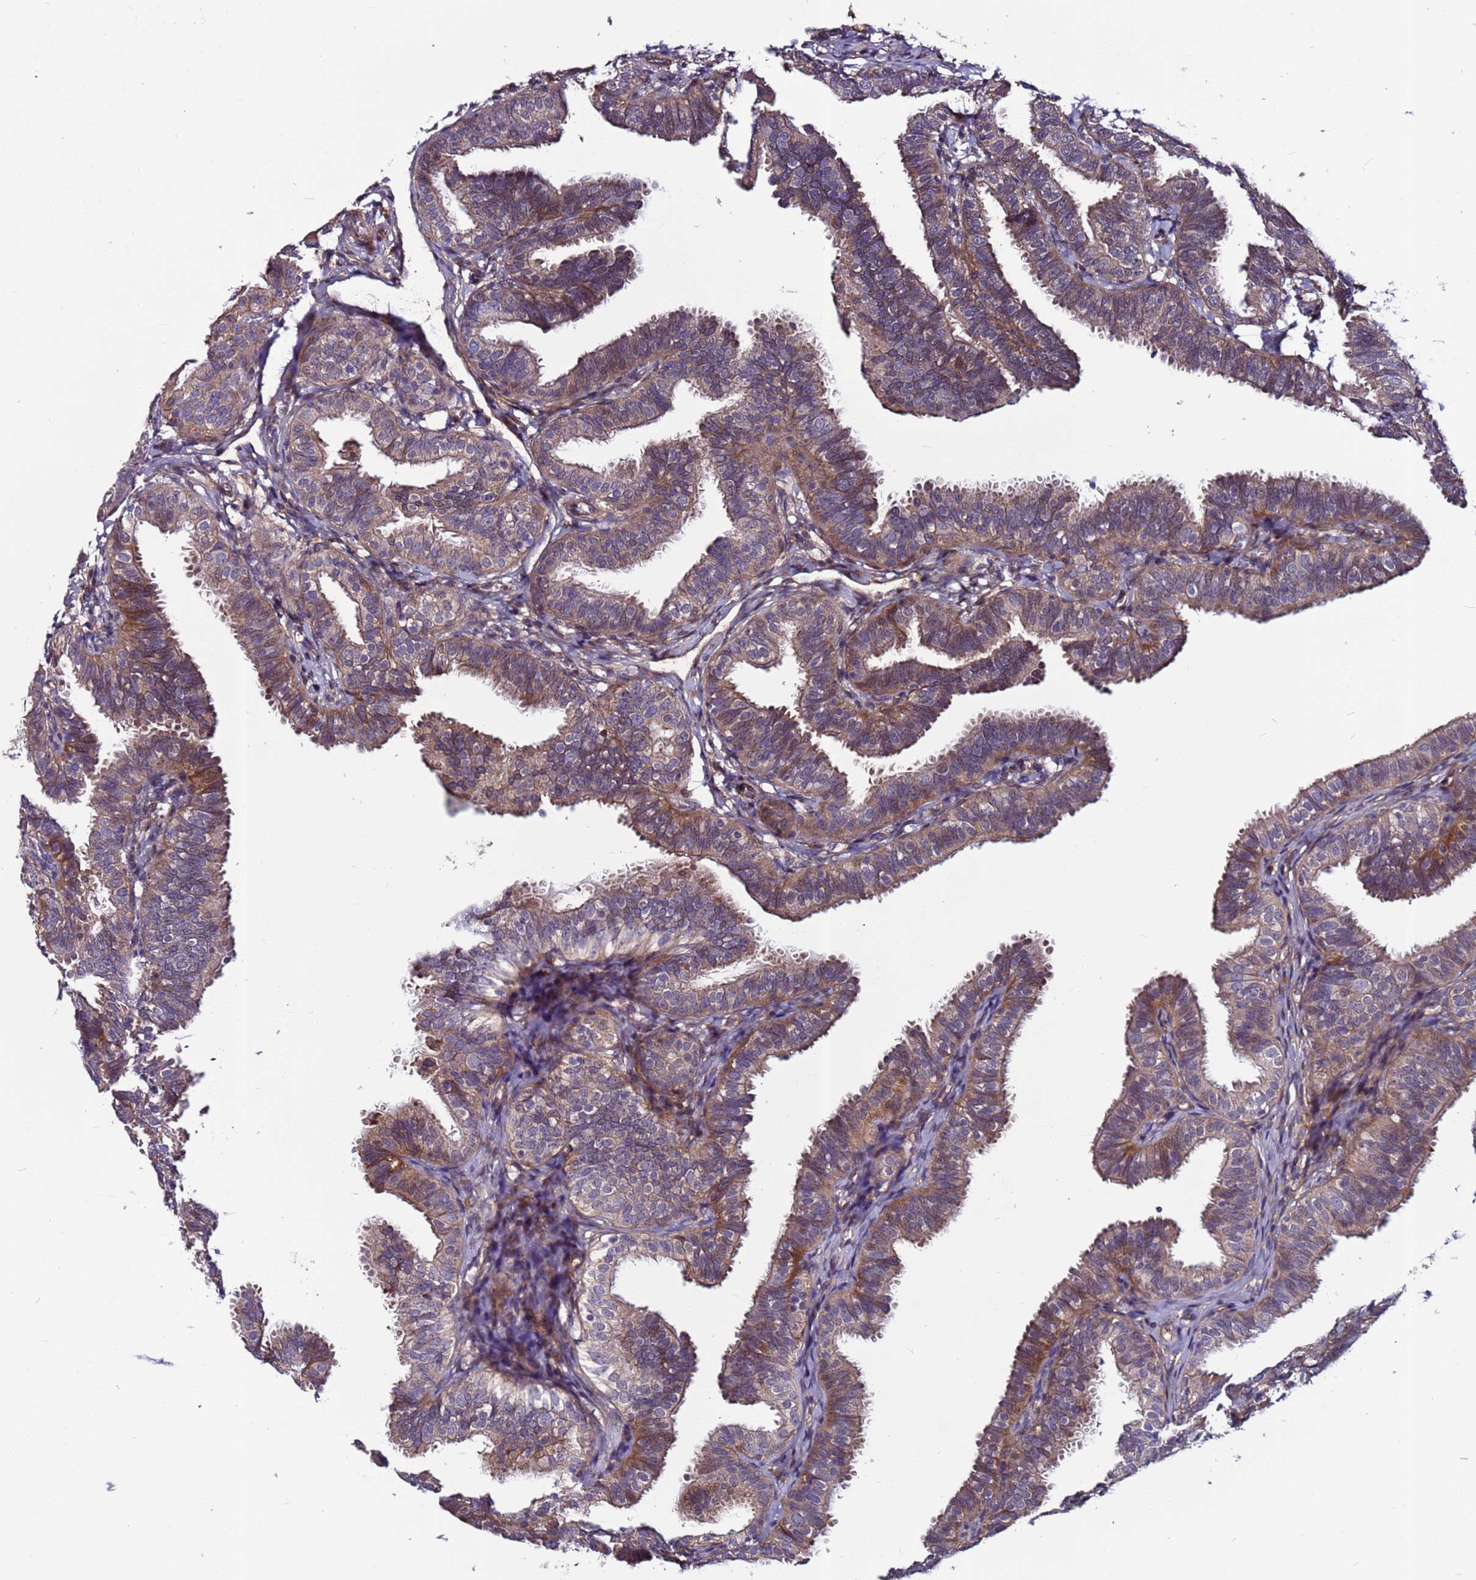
{"staining": {"intensity": "moderate", "quantity": "25%-75%", "location": "cytoplasmic/membranous"}, "tissue": "fallopian tube", "cell_type": "Glandular cells", "image_type": "normal", "snomed": [{"axis": "morphology", "description": "Normal tissue, NOS"}, {"axis": "topography", "description": "Fallopian tube"}], "caption": "Immunohistochemical staining of benign fallopian tube displays moderate cytoplasmic/membranous protein expression in about 25%-75% of glandular cells.", "gene": "C8G", "patient": {"sex": "female", "age": 35}}